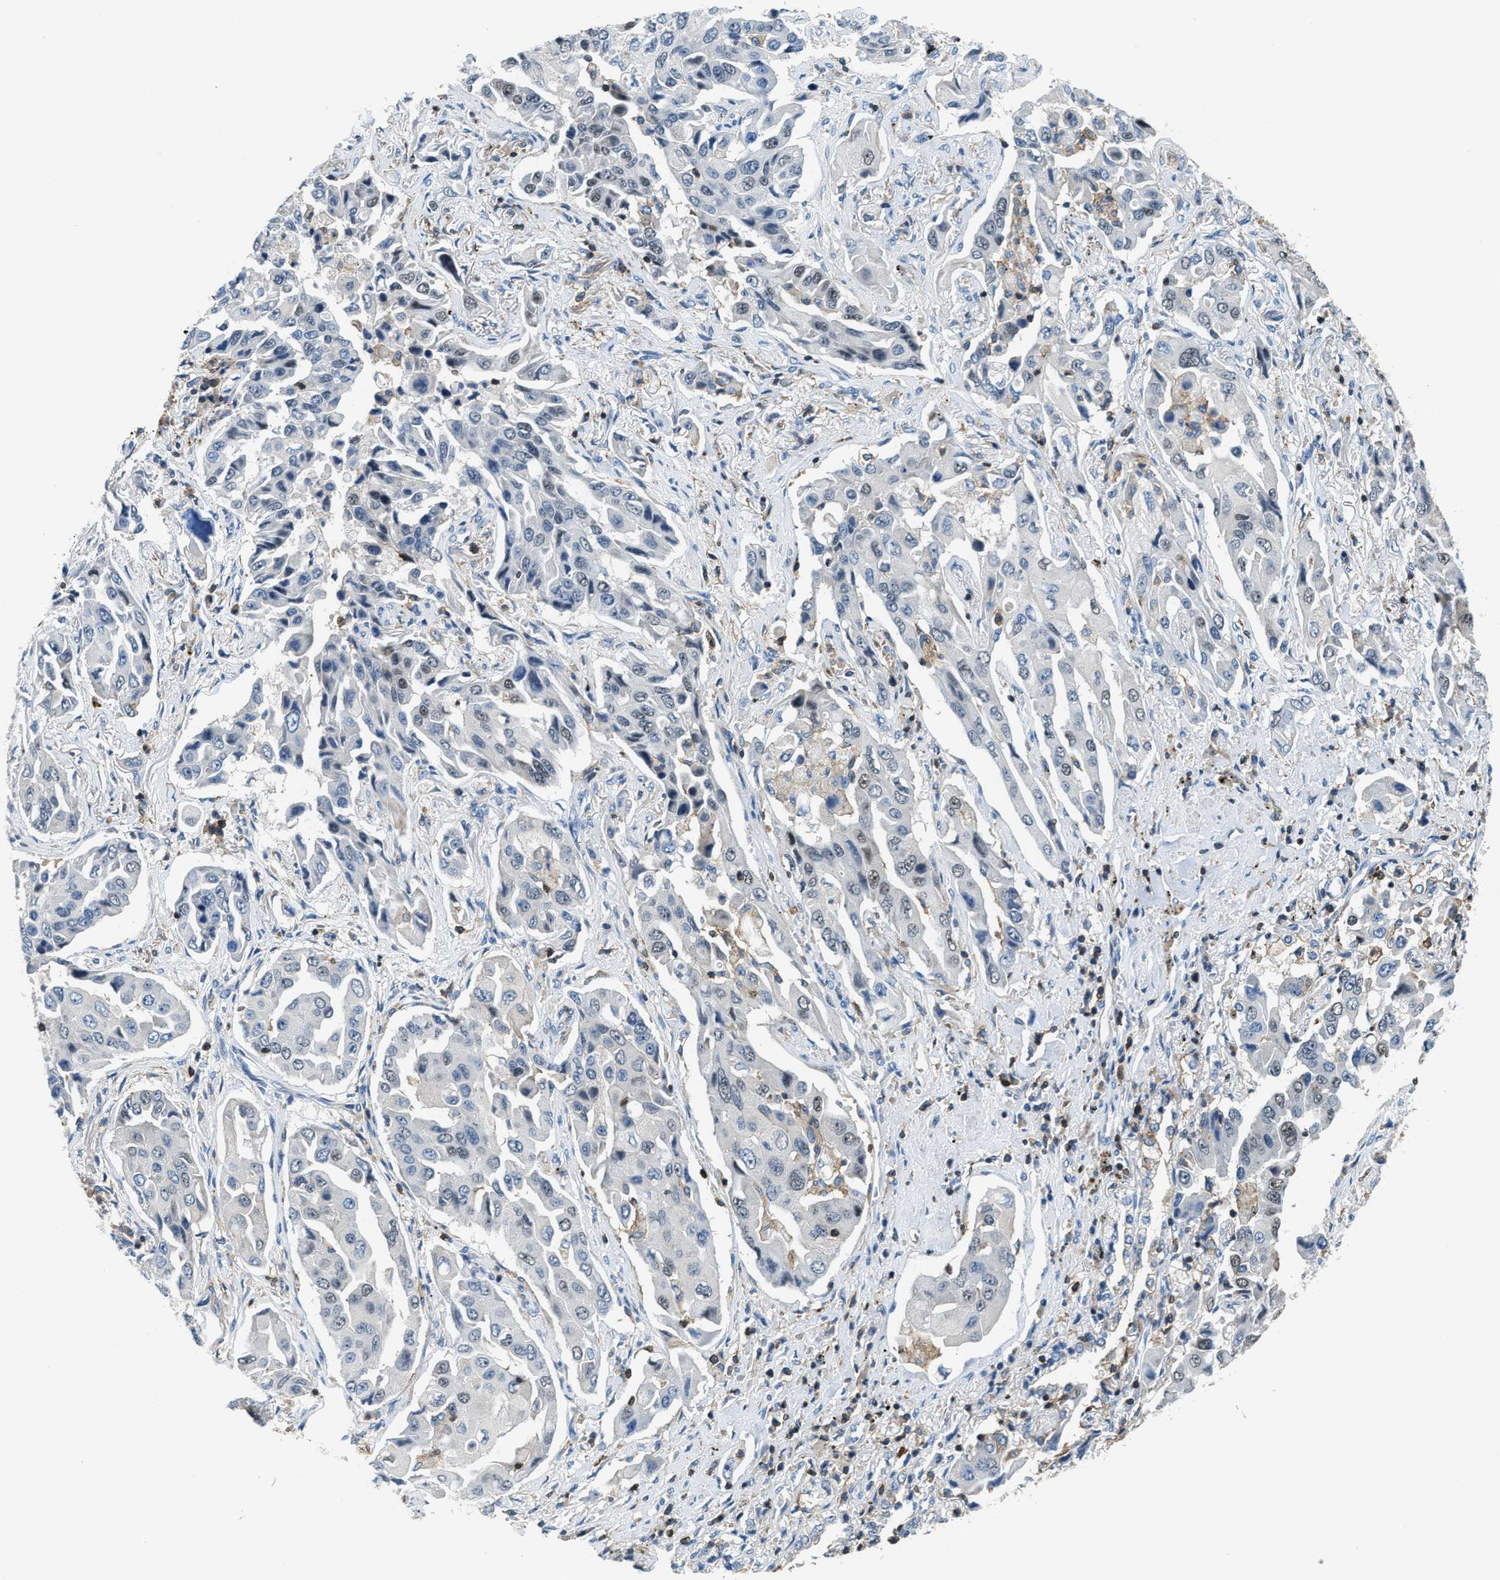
{"staining": {"intensity": "negative", "quantity": "none", "location": "none"}, "tissue": "lung cancer", "cell_type": "Tumor cells", "image_type": "cancer", "snomed": [{"axis": "morphology", "description": "Adenocarcinoma, NOS"}, {"axis": "topography", "description": "Lung"}], "caption": "Immunohistochemical staining of human lung cancer (adenocarcinoma) reveals no significant positivity in tumor cells.", "gene": "MYO1G", "patient": {"sex": "female", "age": 65}}